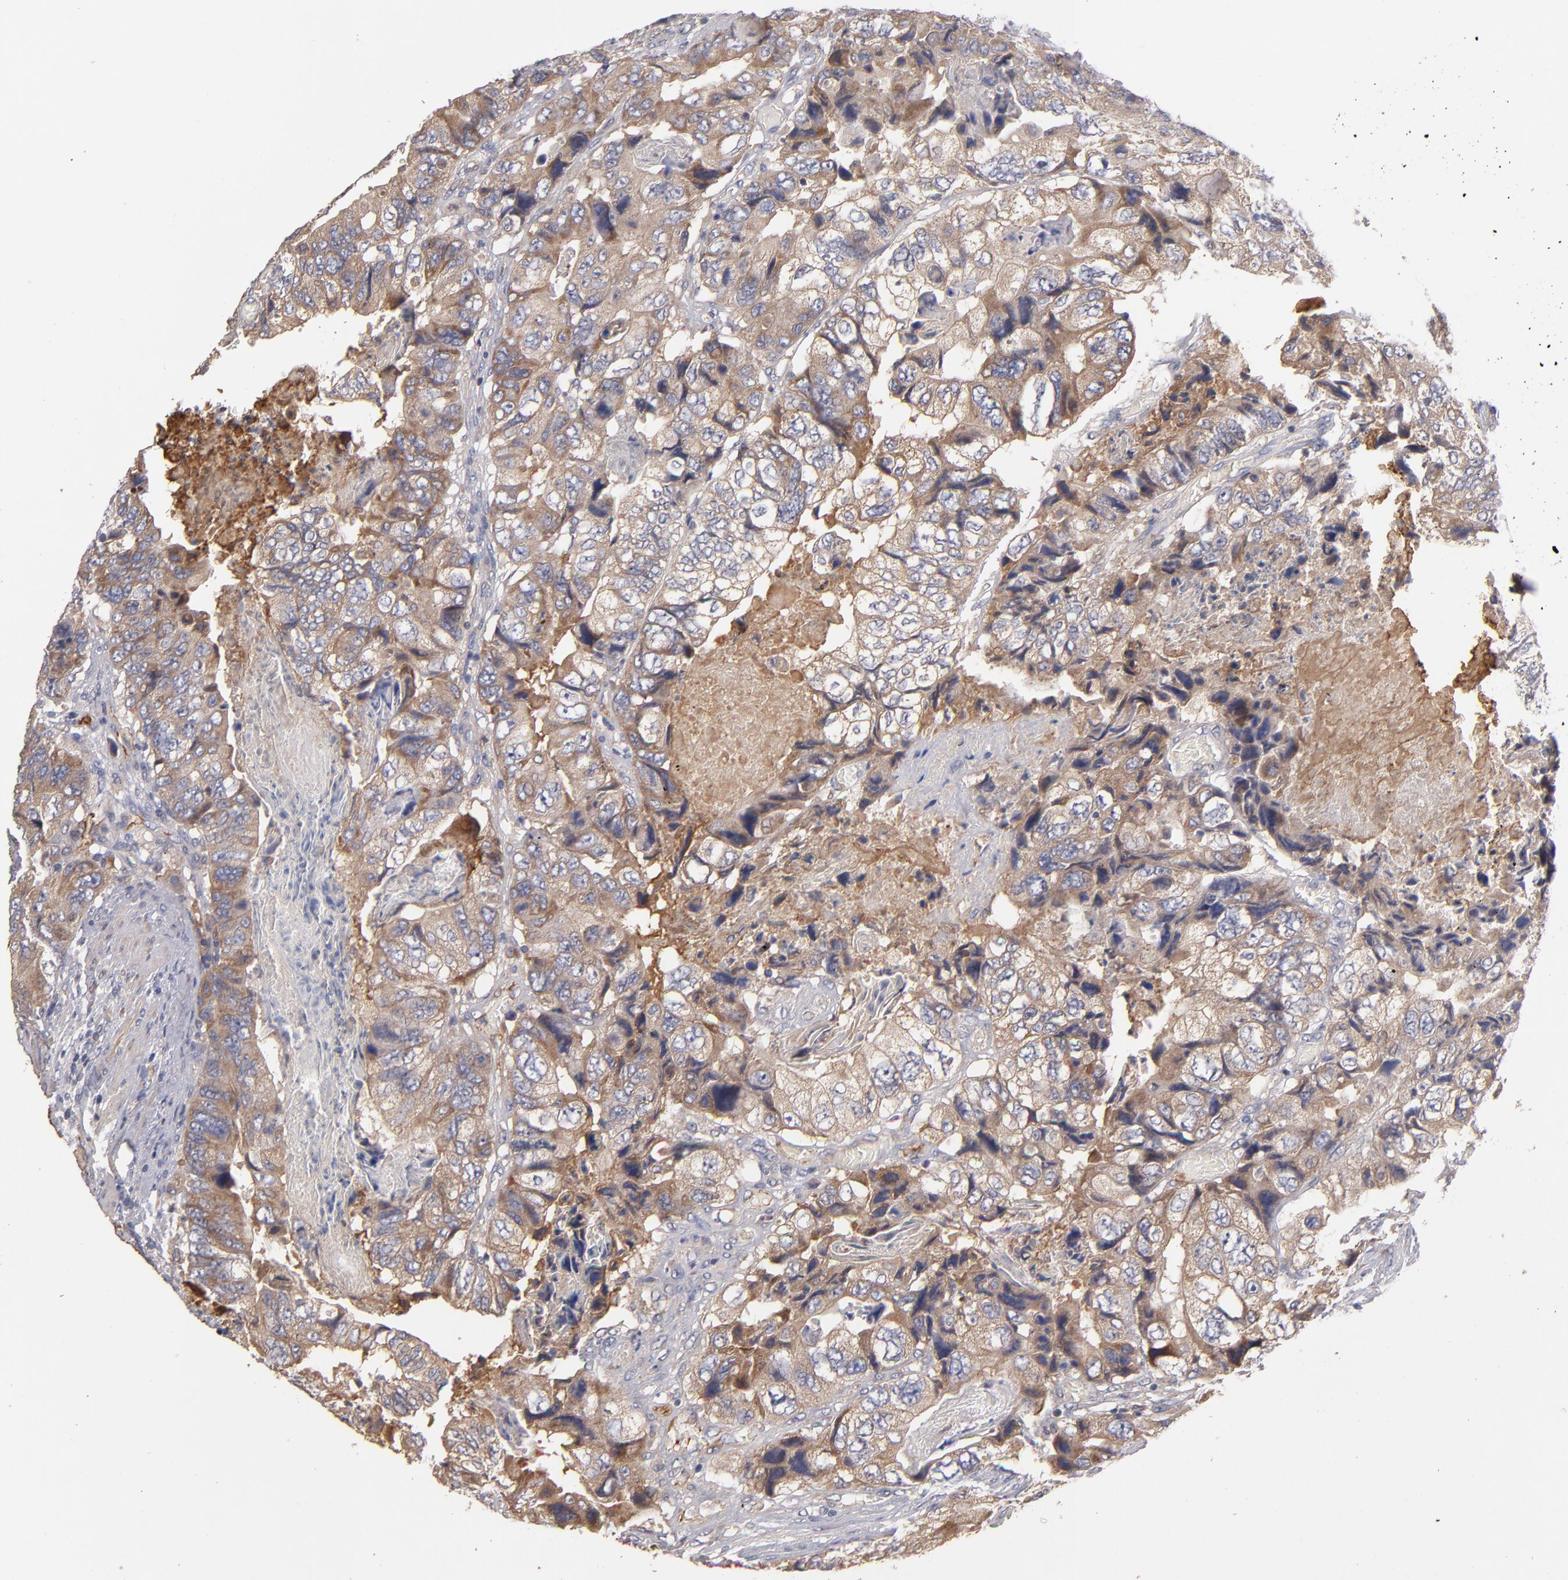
{"staining": {"intensity": "weak", "quantity": ">75%", "location": "cytoplasmic/membranous"}, "tissue": "colorectal cancer", "cell_type": "Tumor cells", "image_type": "cancer", "snomed": [{"axis": "morphology", "description": "Adenocarcinoma, NOS"}, {"axis": "topography", "description": "Rectum"}], "caption": "Immunohistochemical staining of adenocarcinoma (colorectal) reveals weak cytoplasmic/membranous protein staining in approximately >75% of tumor cells. The protein of interest is shown in brown color, while the nuclei are stained blue.", "gene": "DACT1", "patient": {"sex": "female", "age": 82}}